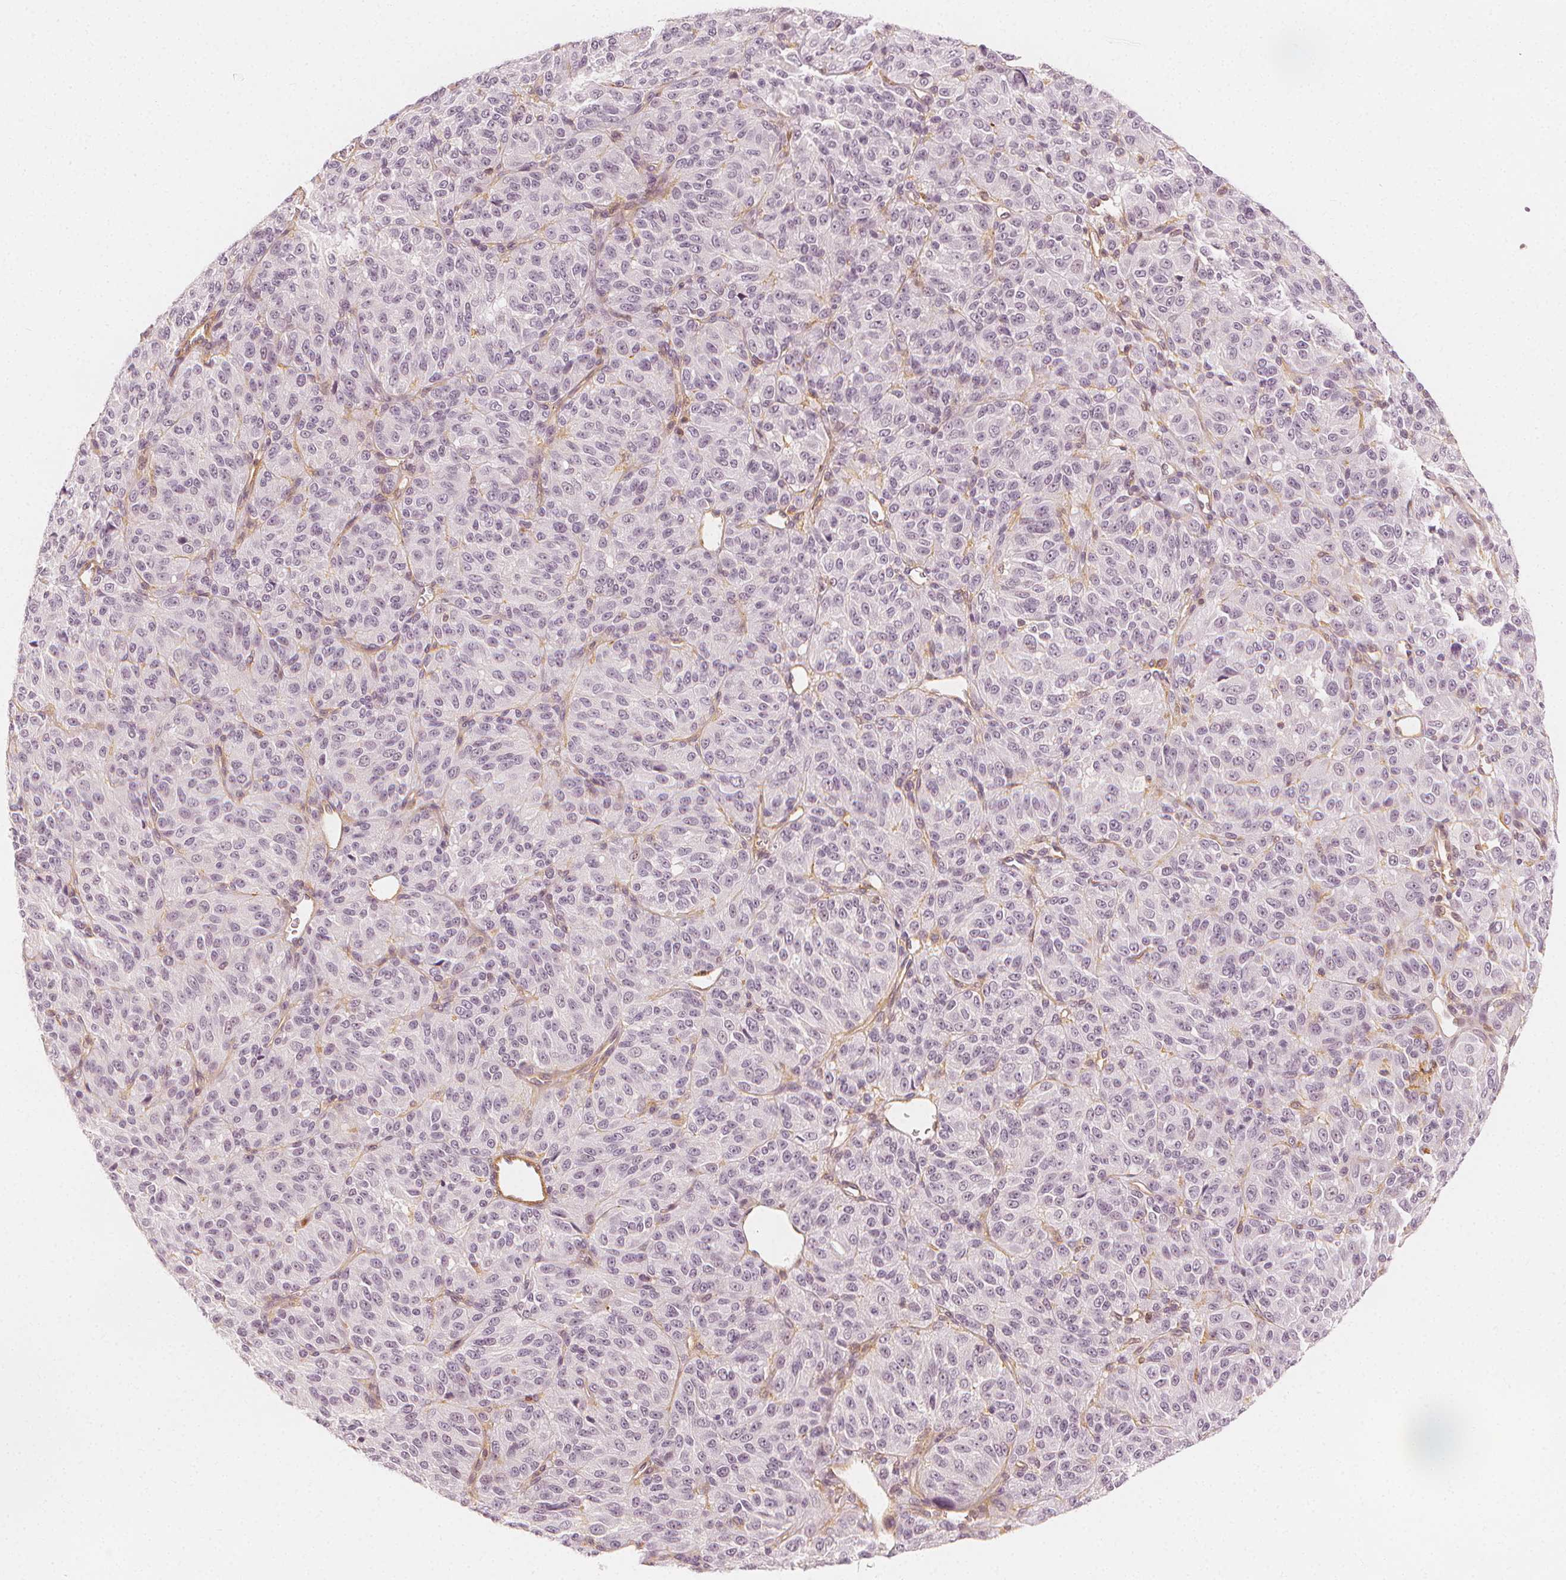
{"staining": {"intensity": "negative", "quantity": "none", "location": "none"}, "tissue": "melanoma", "cell_type": "Tumor cells", "image_type": "cancer", "snomed": [{"axis": "morphology", "description": "Malignant melanoma, Metastatic site"}, {"axis": "topography", "description": "Brain"}], "caption": "Malignant melanoma (metastatic site) was stained to show a protein in brown. There is no significant positivity in tumor cells.", "gene": "ARHGAP26", "patient": {"sex": "female", "age": 56}}